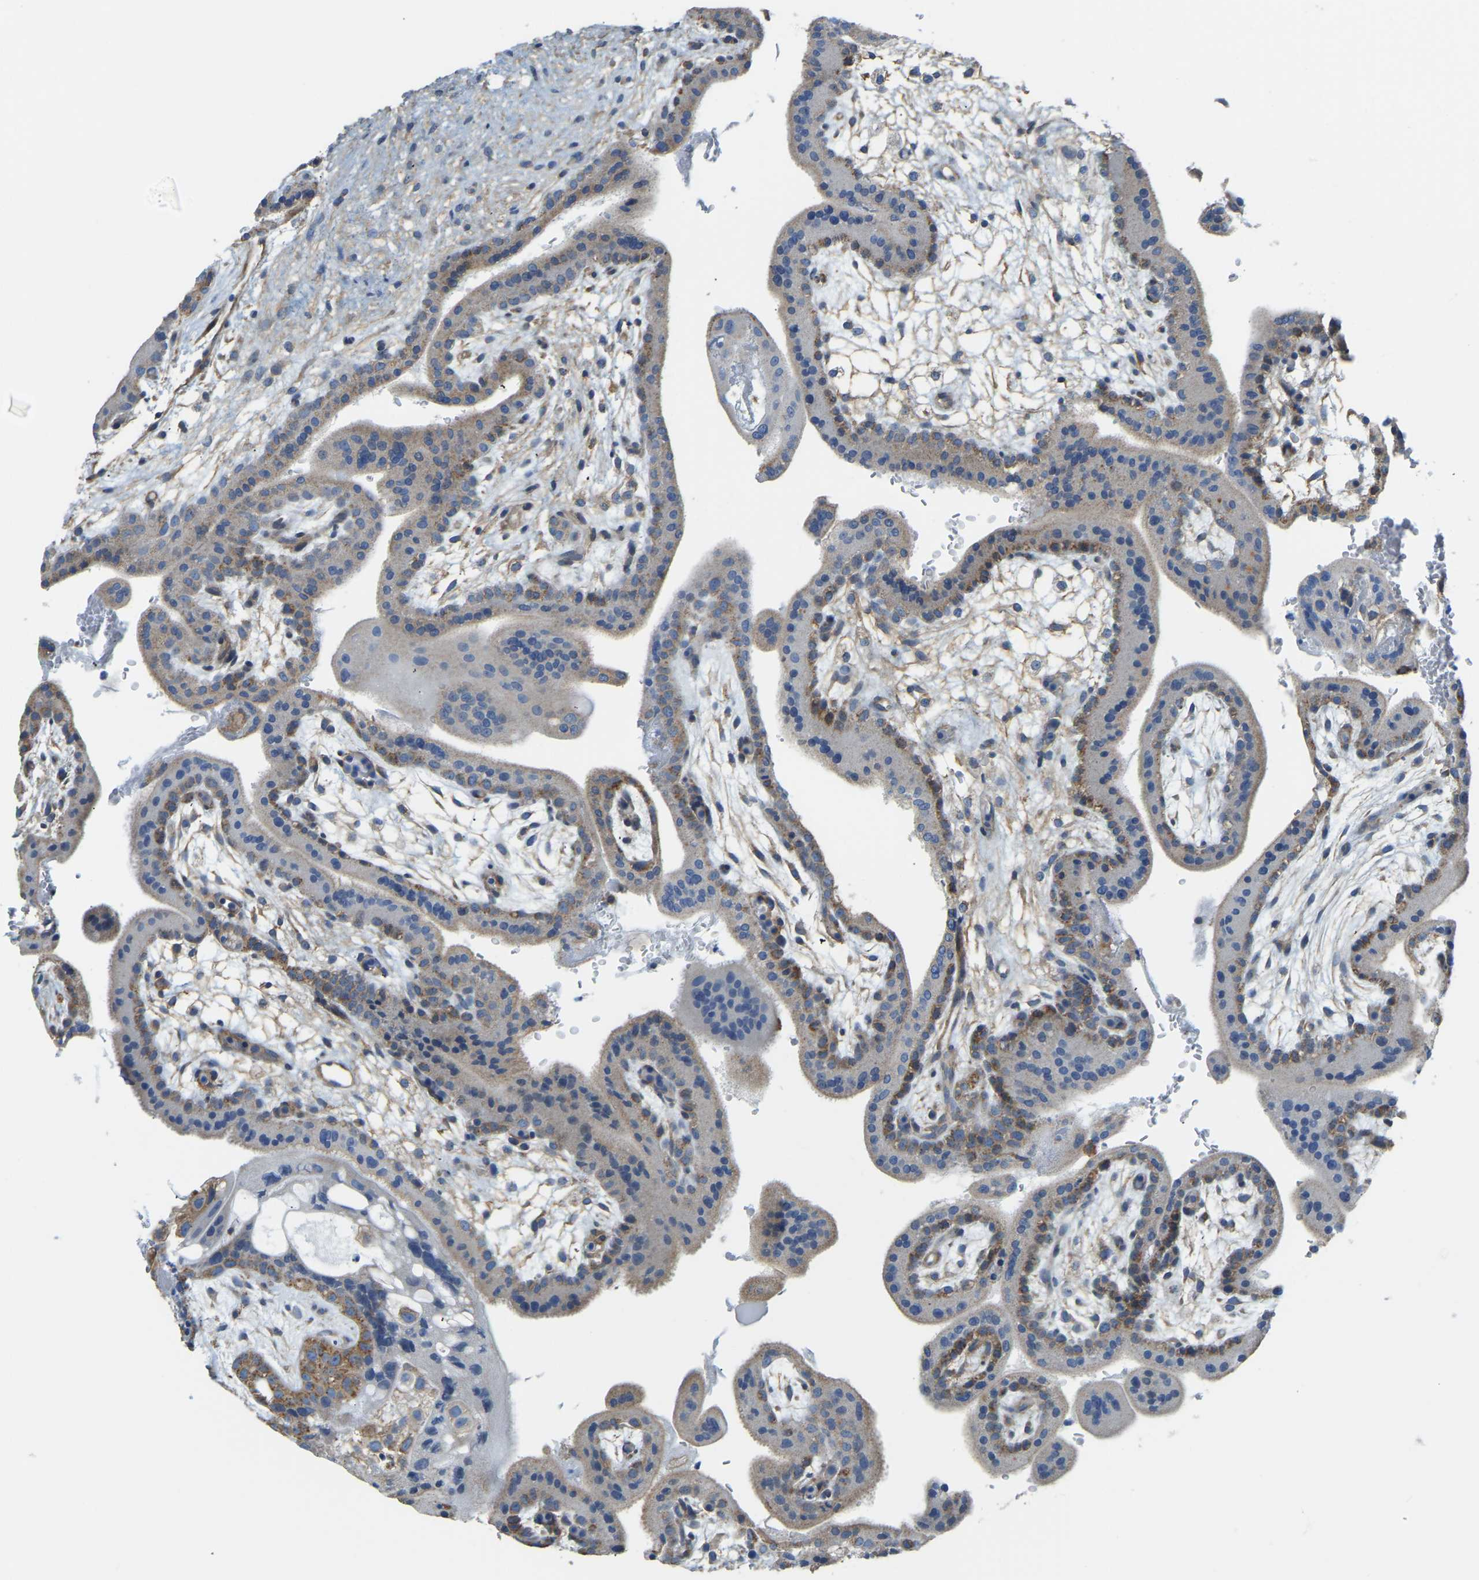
{"staining": {"intensity": "moderate", "quantity": ">75%", "location": "cytoplasmic/membranous"}, "tissue": "placenta", "cell_type": "Decidual cells", "image_type": "normal", "snomed": [{"axis": "morphology", "description": "Normal tissue, NOS"}, {"axis": "topography", "description": "Placenta"}], "caption": "The image demonstrates staining of benign placenta, revealing moderate cytoplasmic/membranous protein positivity (brown color) within decidual cells.", "gene": "AHNAK", "patient": {"sex": "female", "age": 35}}